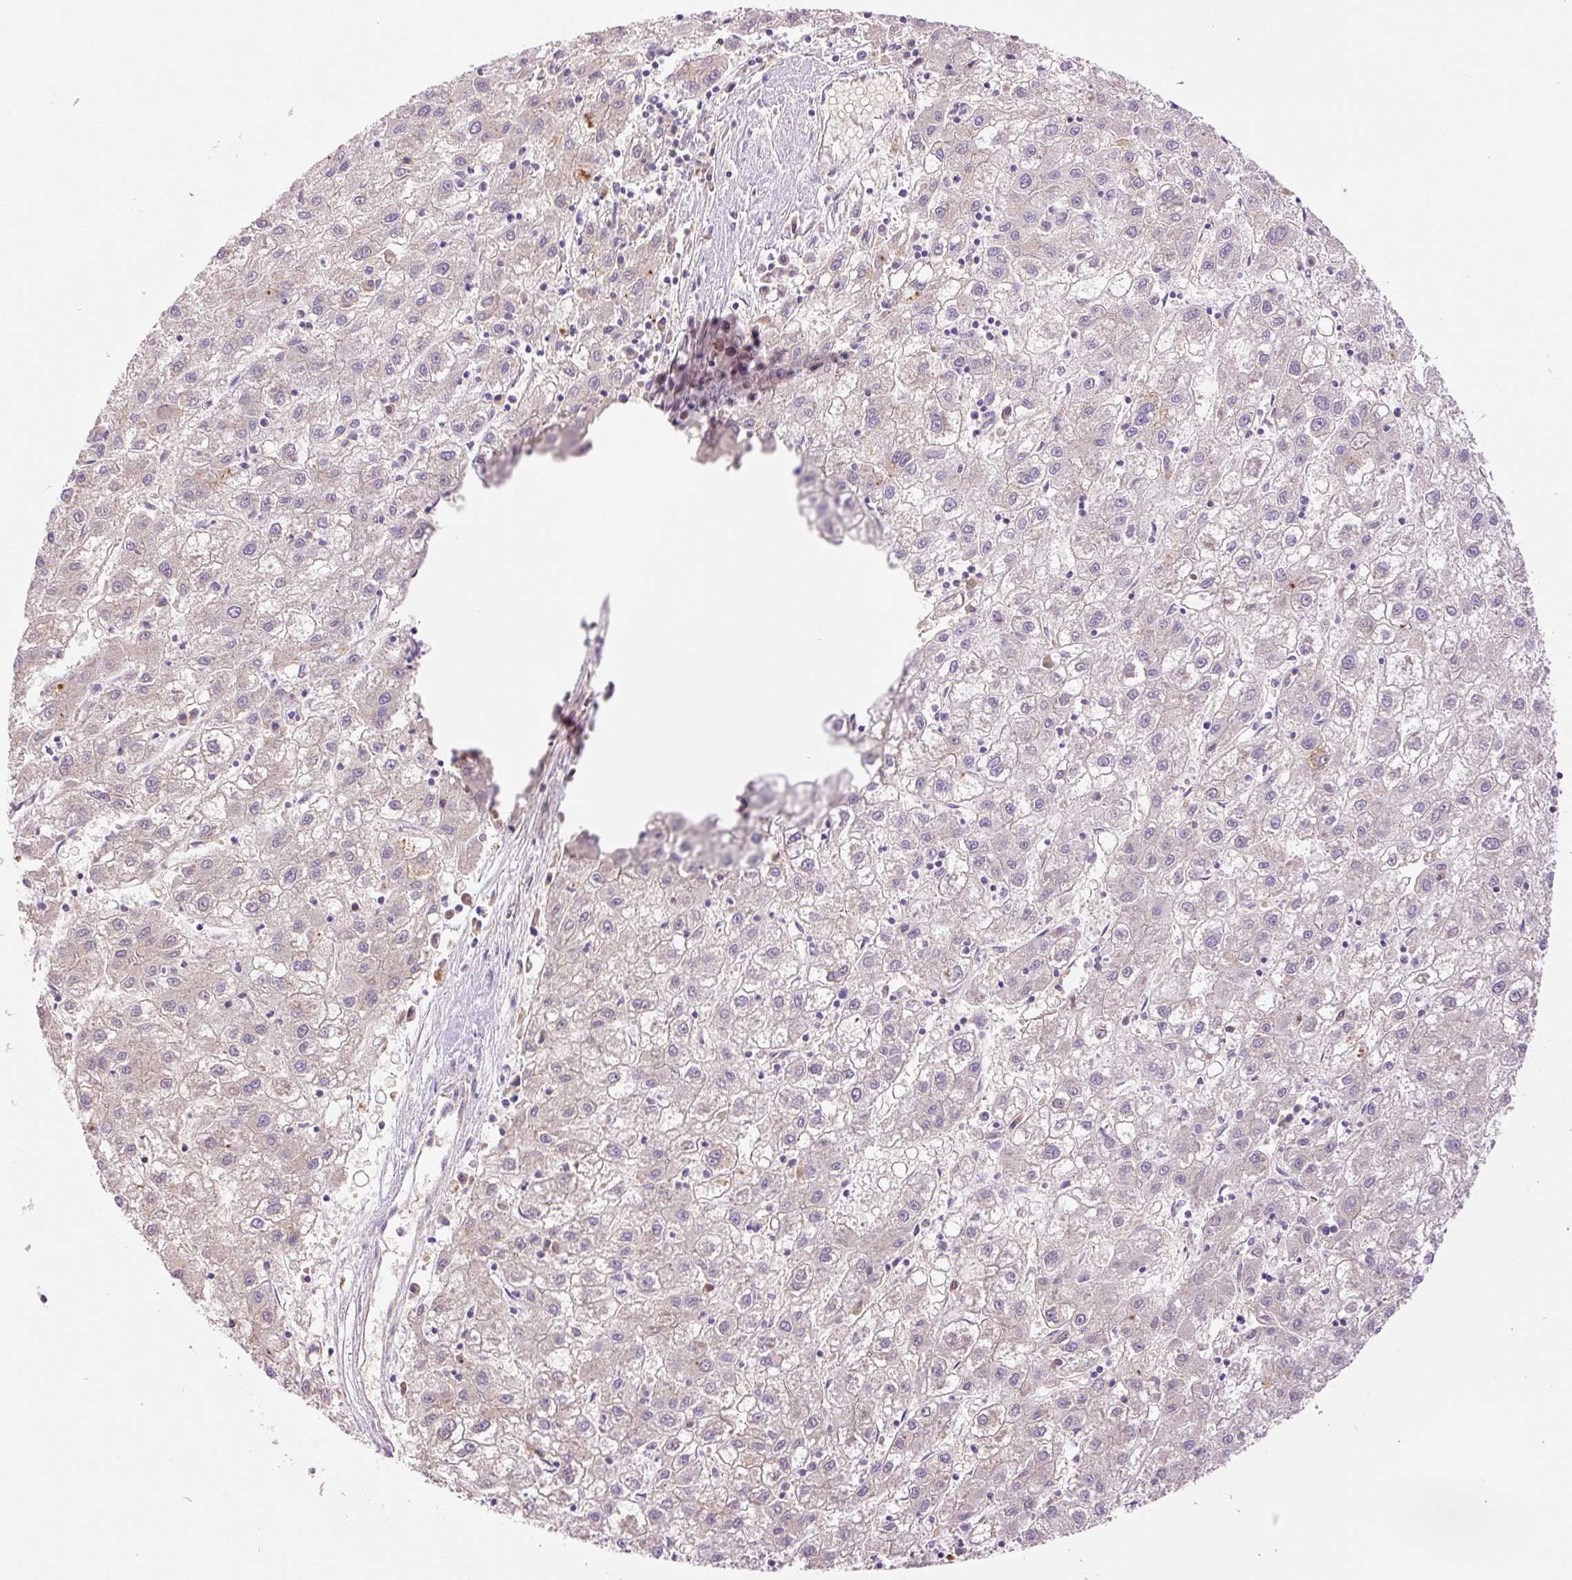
{"staining": {"intensity": "negative", "quantity": "none", "location": "none"}, "tissue": "liver cancer", "cell_type": "Tumor cells", "image_type": "cancer", "snomed": [{"axis": "morphology", "description": "Carcinoma, Hepatocellular, NOS"}, {"axis": "topography", "description": "Liver"}], "caption": "An immunohistochemistry histopathology image of liver hepatocellular carcinoma is shown. There is no staining in tumor cells of liver hepatocellular carcinoma.", "gene": "HABP4", "patient": {"sex": "male", "age": 72}}